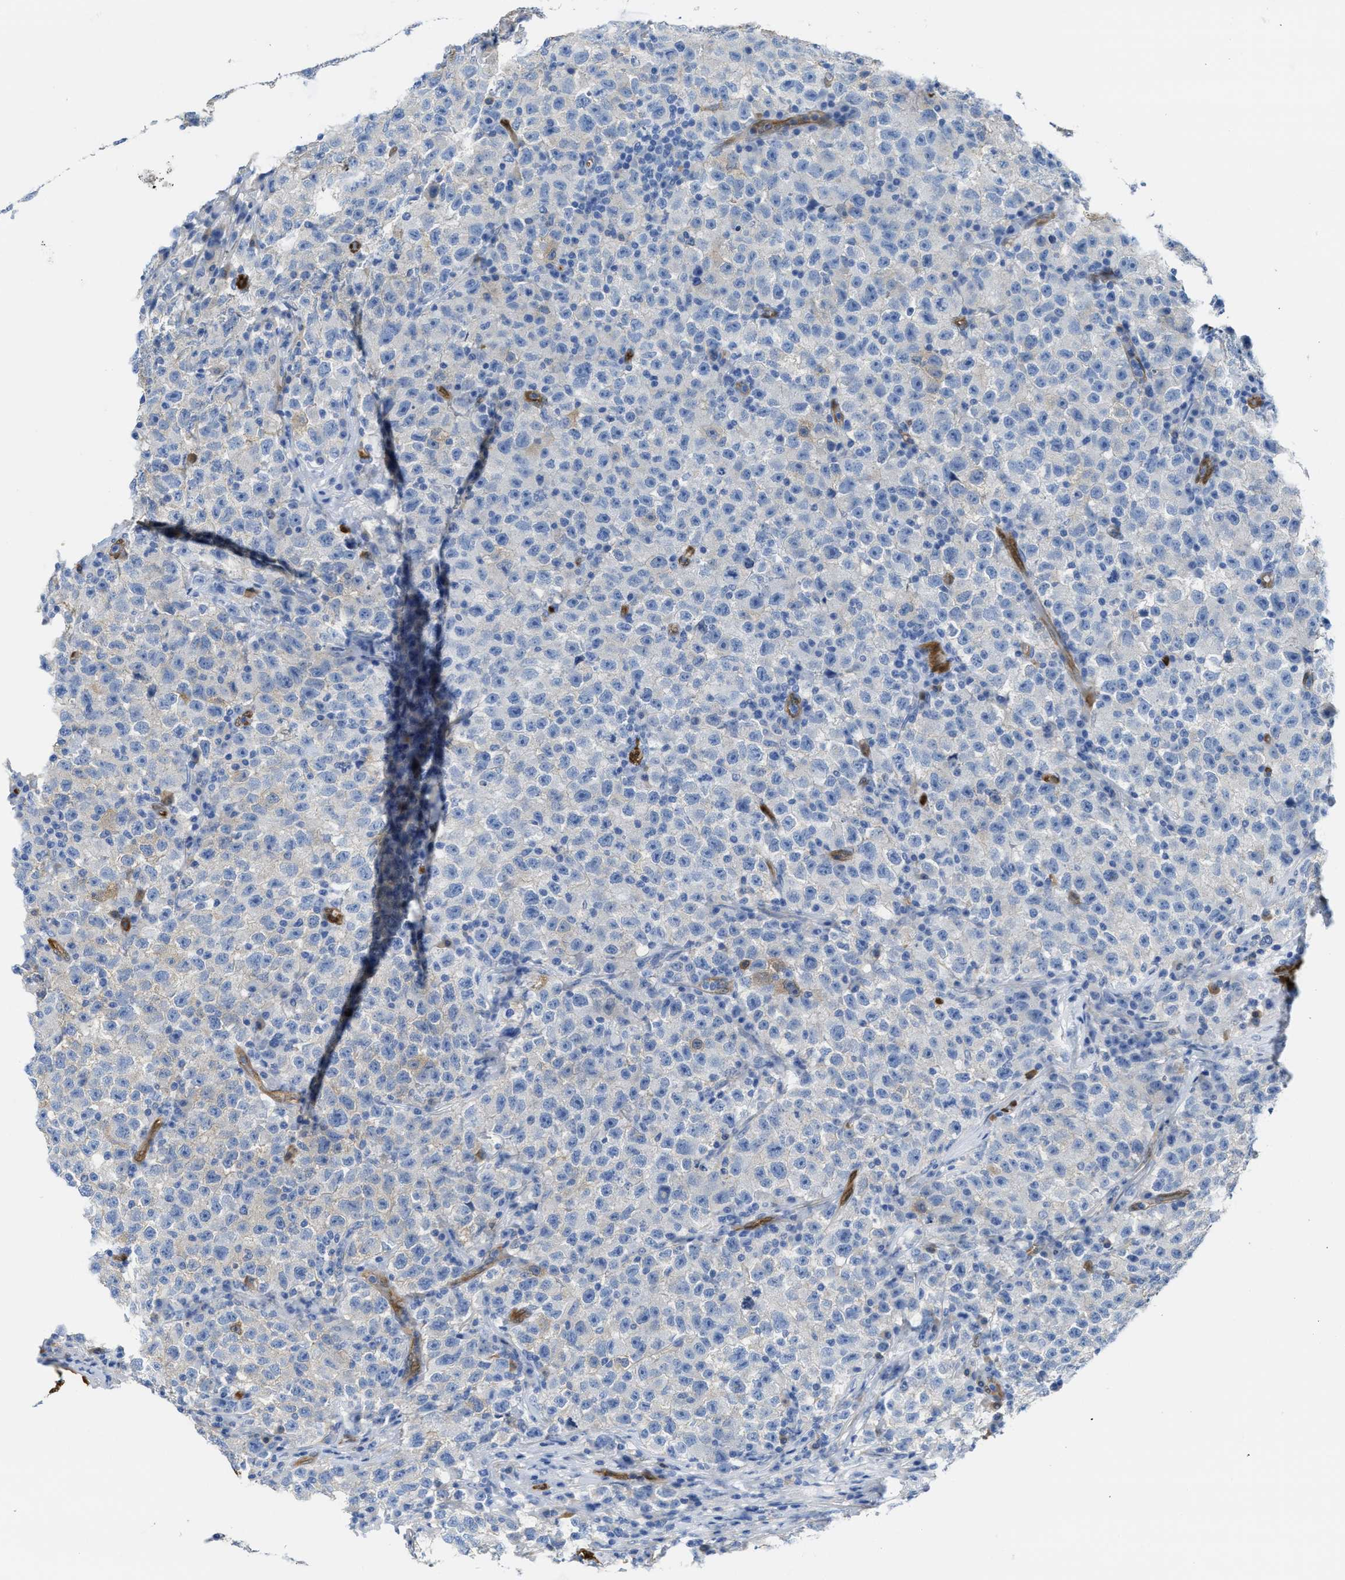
{"staining": {"intensity": "negative", "quantity": "none", "location": "none"}, "tissue": "testis cancer", "cell_type": "Tumor cells", "image_type": "cancer", "snomed": [{"axis": "morphology", "description": "Seminoma, NOS"}, {"axis": "topography", "description": "Testis"}], "caption": "Tumor cells show no significant protein staining in seminoma (testis).", "gene": "ASS1", "patient": {"sex": "male", "age": 22}}